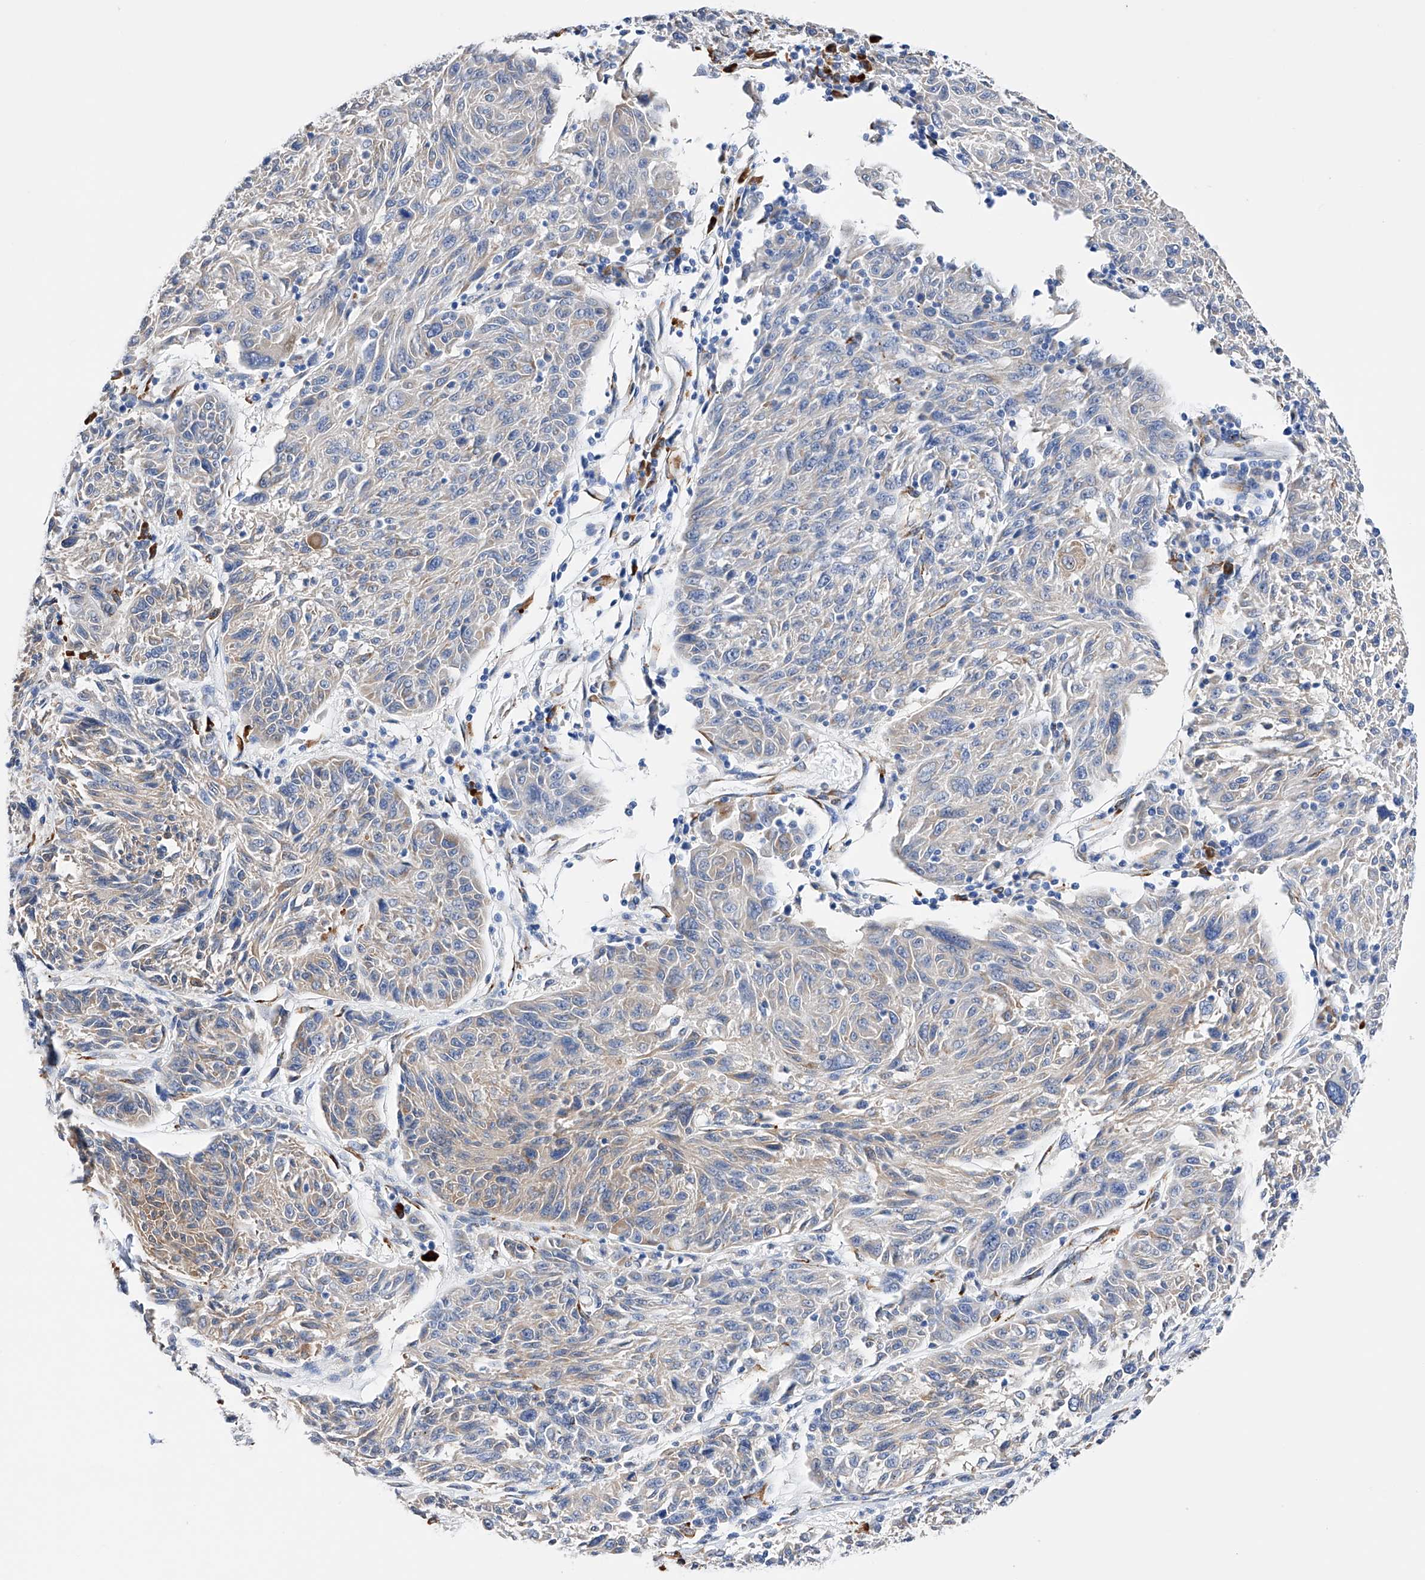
{"staining": {"intensity": "weak", "quantity": "<25%", "location": "cytoplasmic/membranous"}, "tissue": "melanoma", "cell_type": "Tumor cells", "image_type": "cancer", "snomed": [{"axis": "morphology", "description": "Malignant melanoma, NOS"}, {"axis": "topography", "description": "Skin"}], "caption": "Tumor cells are negative for brown protein staining in melanoma.", "gene": "PDIA5", "patient": {"sex": "male", "age": 53}}